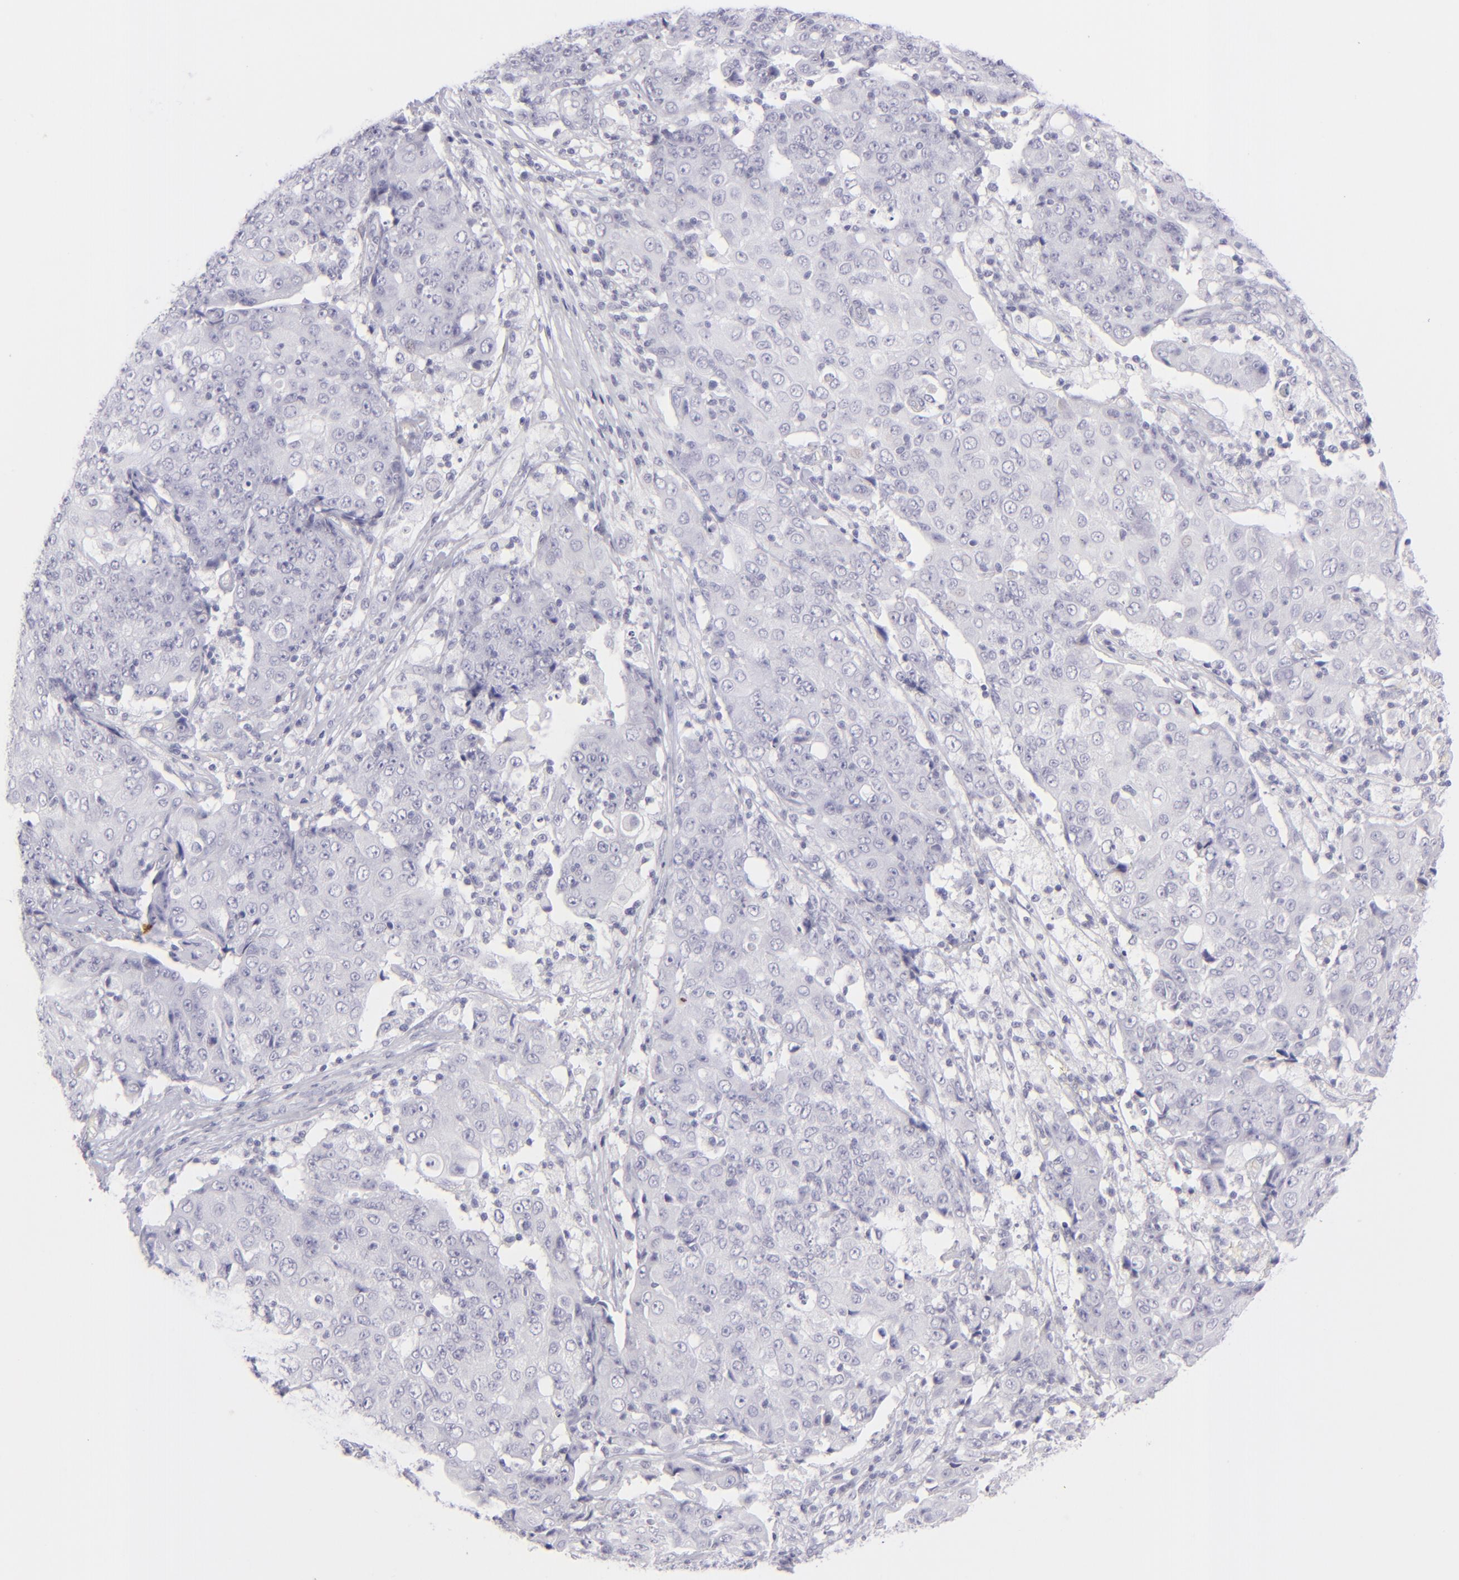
{"staining": {"intensity": "negative", "quantity": "none", "location": "none"}, "tissue": "ovarian cancer", "cell_type": "Tumor cells", "image_type": "cancer", "snomed": [{"axis": "morphology", "description": "Carcinoma, endometroid"}, {"axis": "topography", "description": "Ovary"}], "caption": "Endometroid carcinoma (ovarian) was stained to show a protein in brown. There is no significant staining in tumor cells.", "gene": "FCER2", "patient": {"sex": "female", "age": 42}}